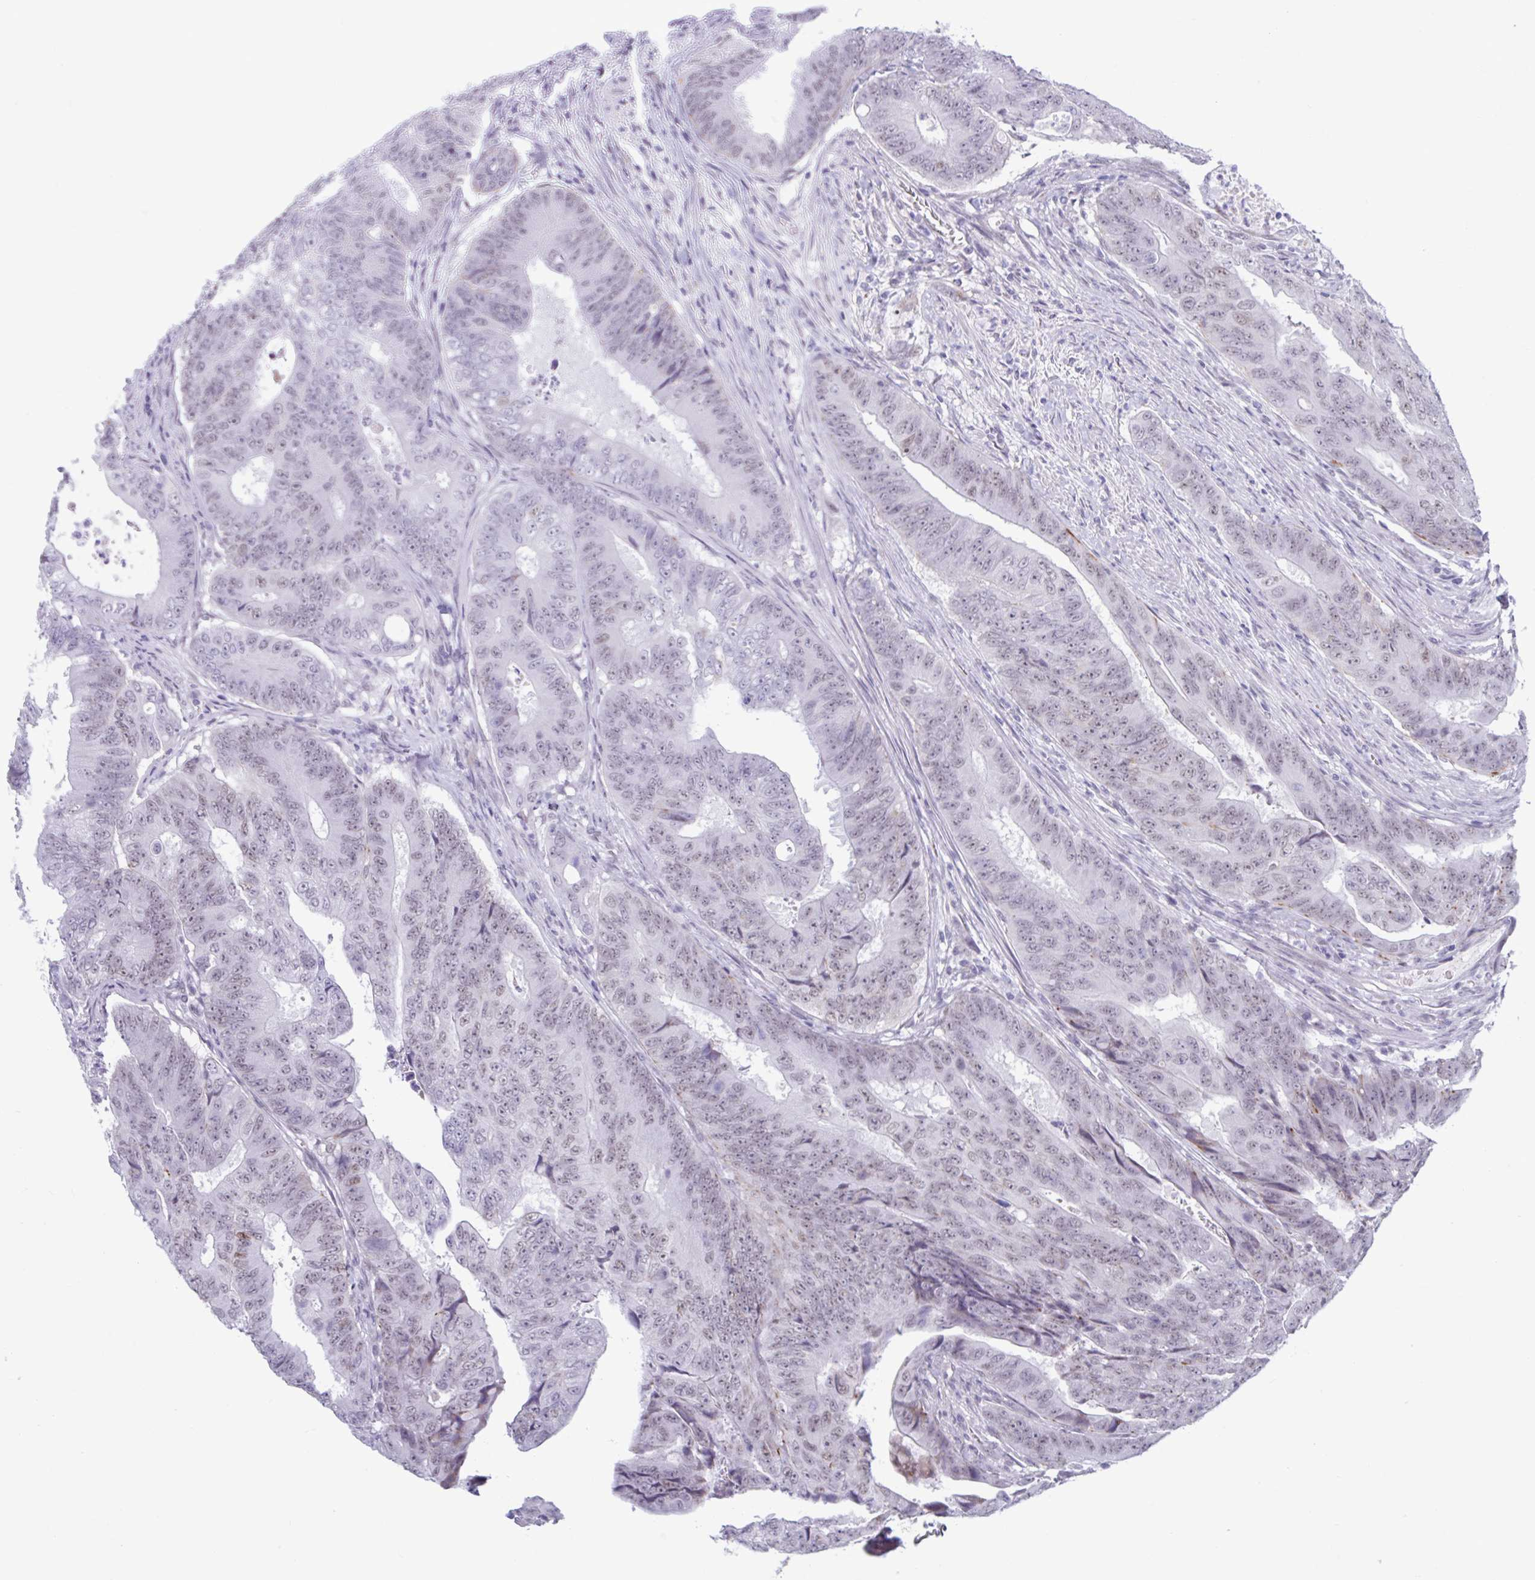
{"staining": {"intensity": "weak", "quantity": "25%-75%", "location": "nuclear"}, "tissue": "colorectal cancer", "cell_type": "Tumor cells", "image_type": "cancer", "snomed": [{"axis": "morphology", "description": "Adenocarcinoma, NOS"}, {"axis": "topography", "description": "Colon"}], "caption": "High-power microscopy captured an IHC photomicrograph of adenocarcinoma (colorectal), revealing weak nuclear staining in about 25%-75% of tumor cells. The staining was performed using DAB (3,3'-diaminobenzidine), with brown indicating positive protein expression. Nuclei are stained blue with hematoxylin.", "gene": "MSMB", "patient": {"sex": "female", "age": 48}}